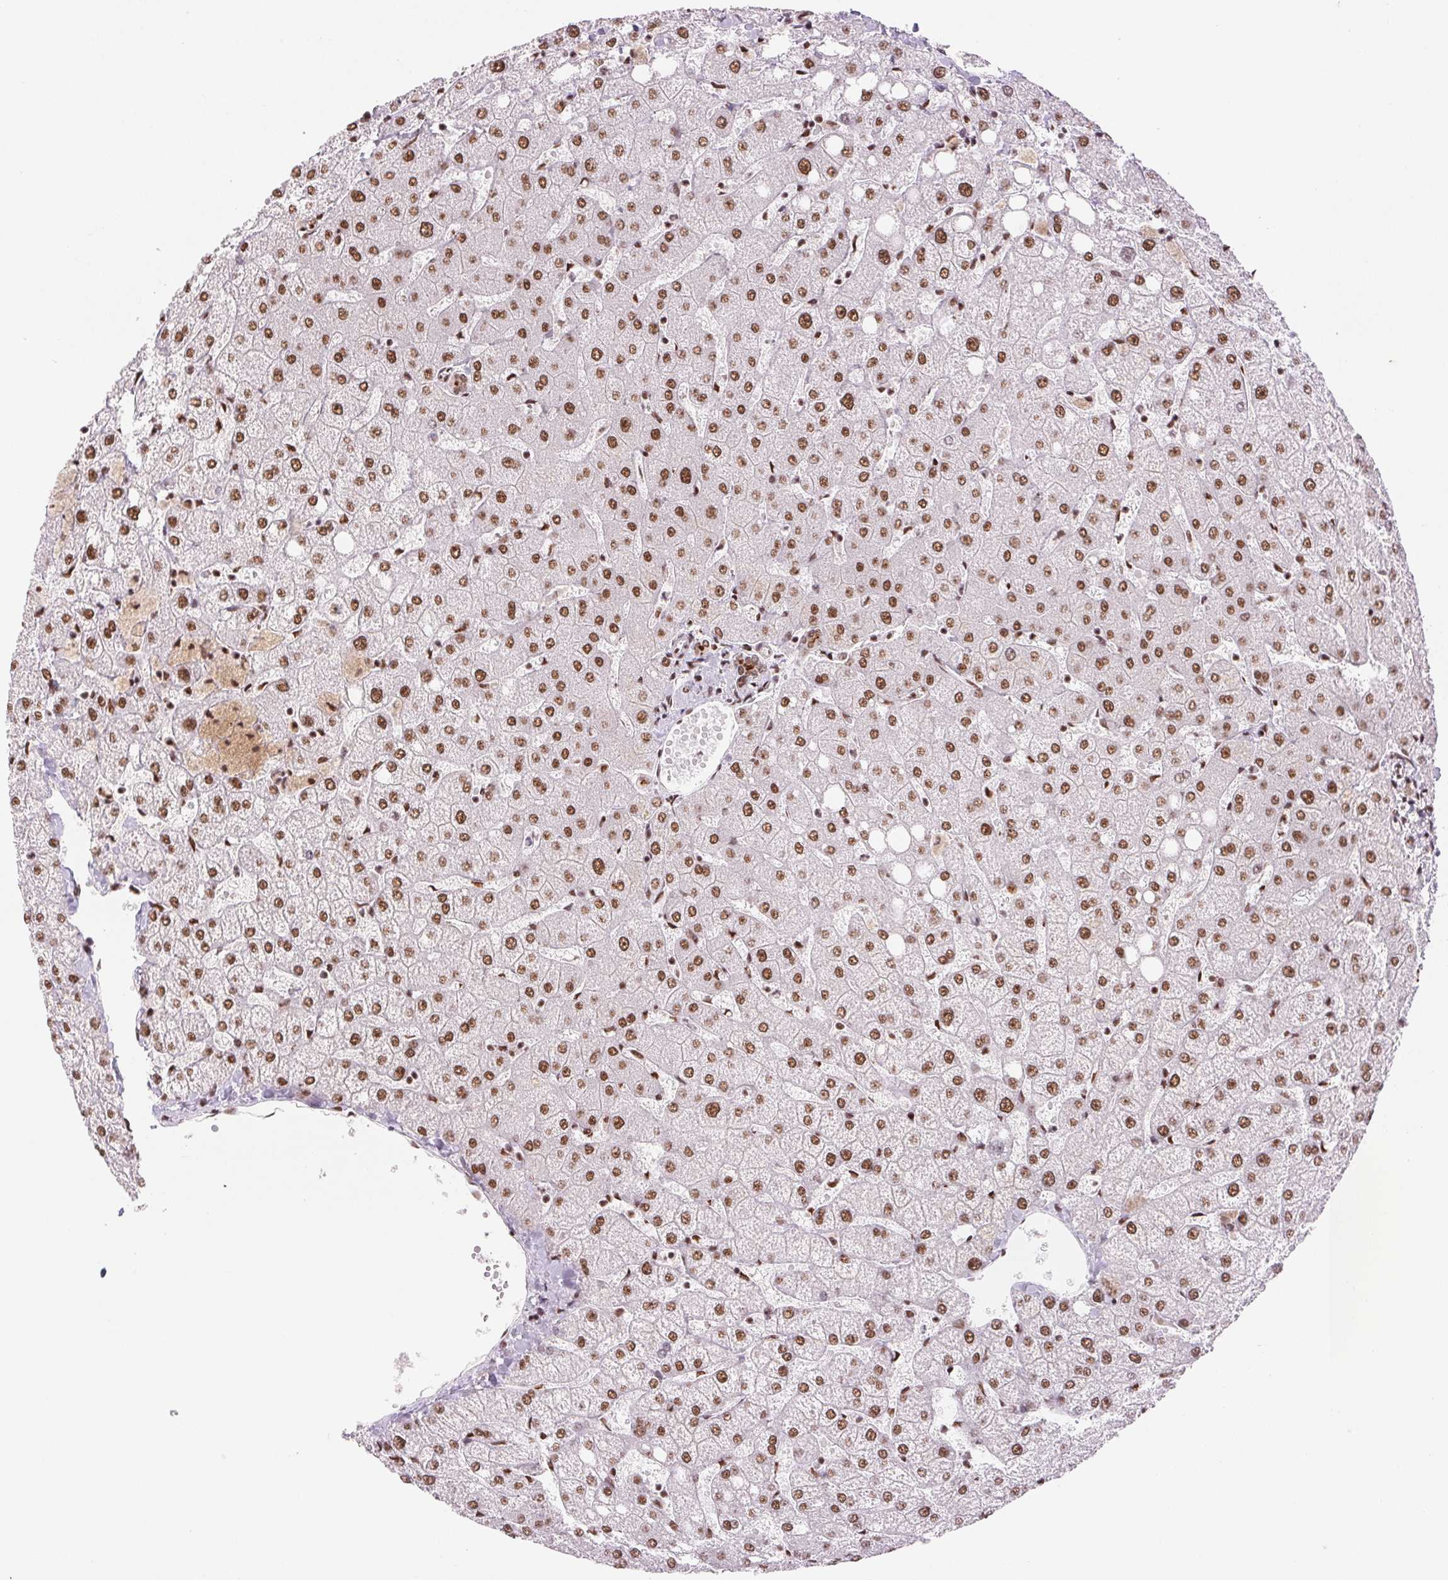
{"staining": {"intensity": "moderate", "quantity": ">75%", "location": "nuclear"}, "tissue": "liver", "cell_type": "Cholangiocytes", "image_type": "normal", "snomed": [{"axis": "morphology", "description": "Normal tissue, NOS"}, {"axis": "topography", "description": "Liver"}], "caption": "The histopathology image demonstrates staining of unremarkable liver, revealing moderate nuclear protein expression (brown color) within cholangiocytes.", "gene": "IK", "patient": {"sex": "female", "age": 54}}